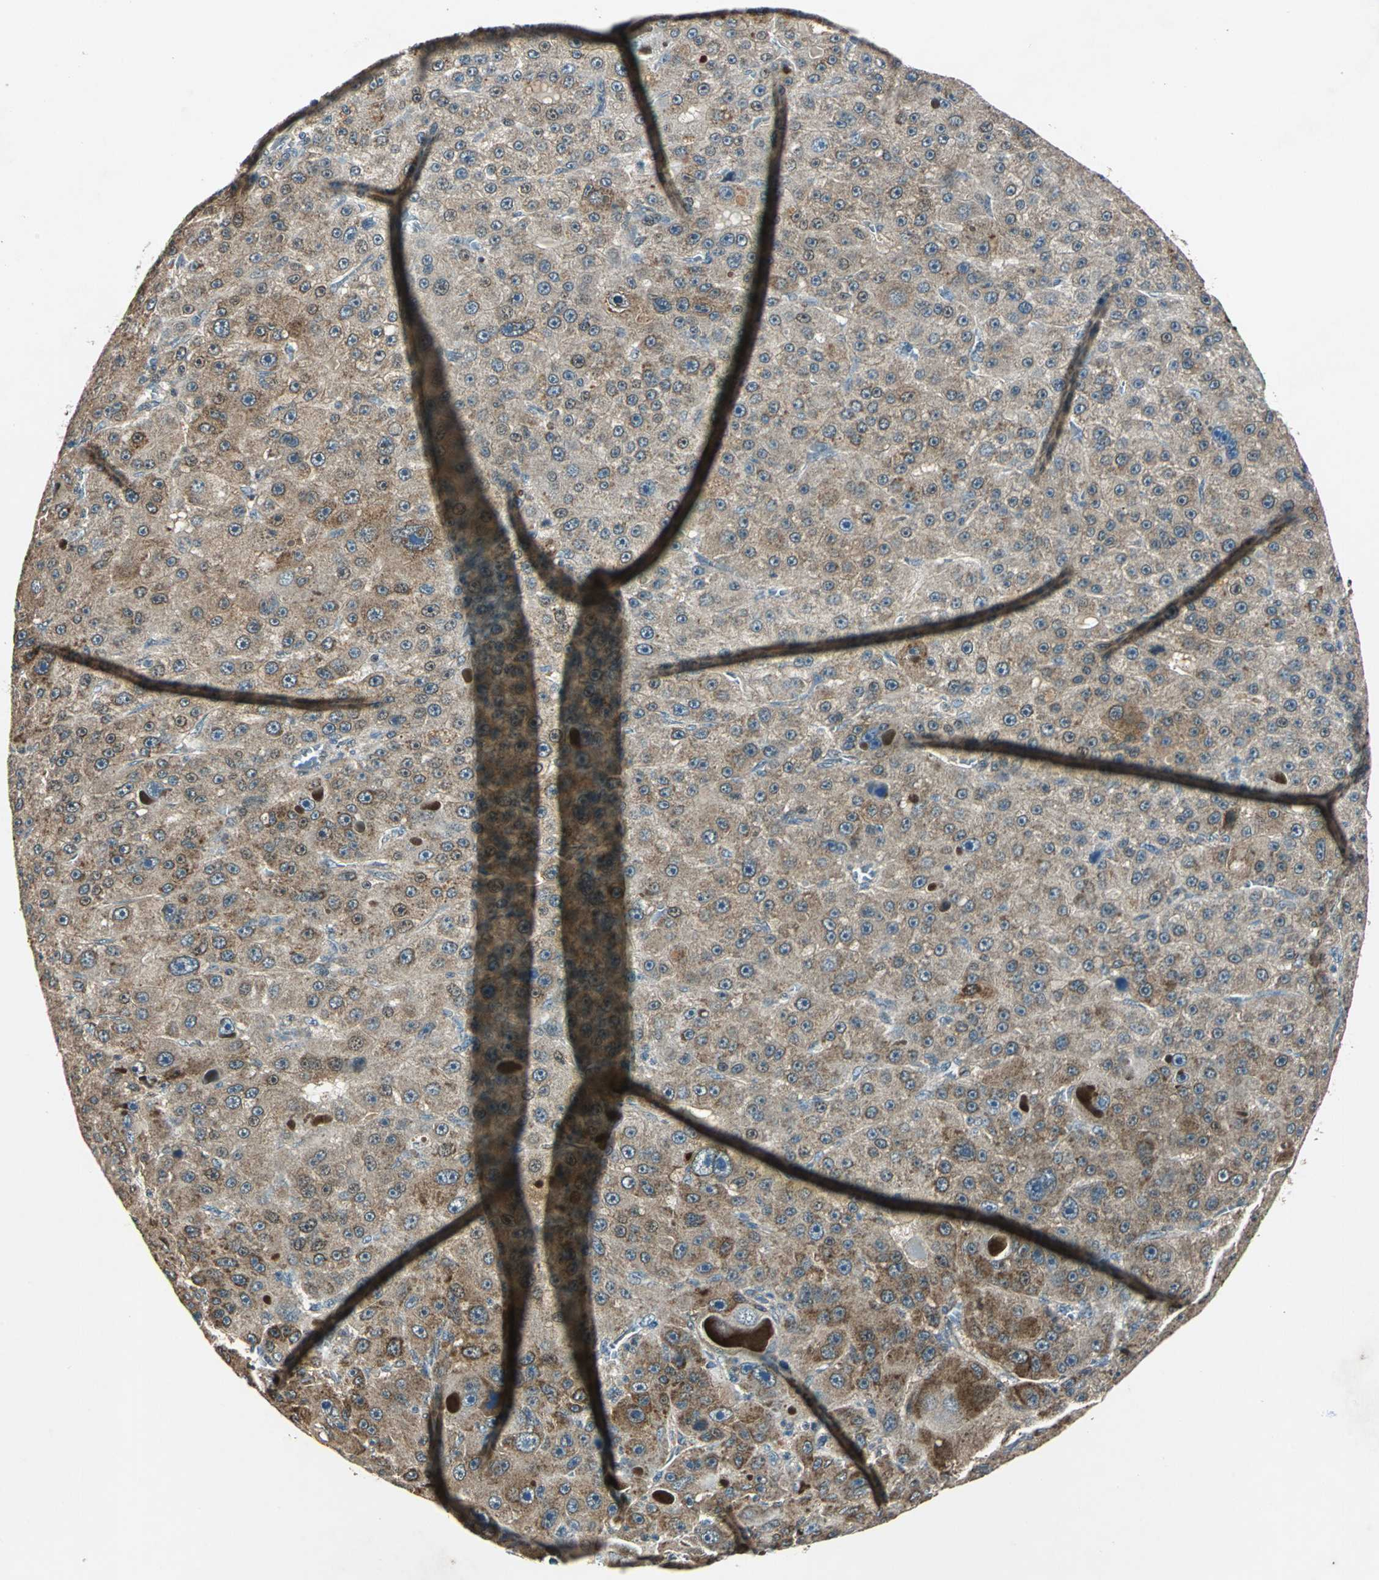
{"staining": {"intensity": "moderate", "quantity": ">75%", "location": "cytoplasmic/membranous"}, "tissue": "liver cancer", "cell_type": "Tumor cells", "image_type": "cancer", "snomed": [{"axis": "morphology", "description": "Carcinoma, Hepatocellular, NOS"}, {"axis": "topography", "description": "Liver"}], "caption": "Immunohistochemistry (IHC) histopathology image of hepatocellular carcinoma (liver) stained for a protein (brown), which shows medium levels of moderate cytoplasmic/membranous staining in approximately >75% of tumor cells.", "gene": "AHSA1", "patient": {"sex": "male", "age": 76}}